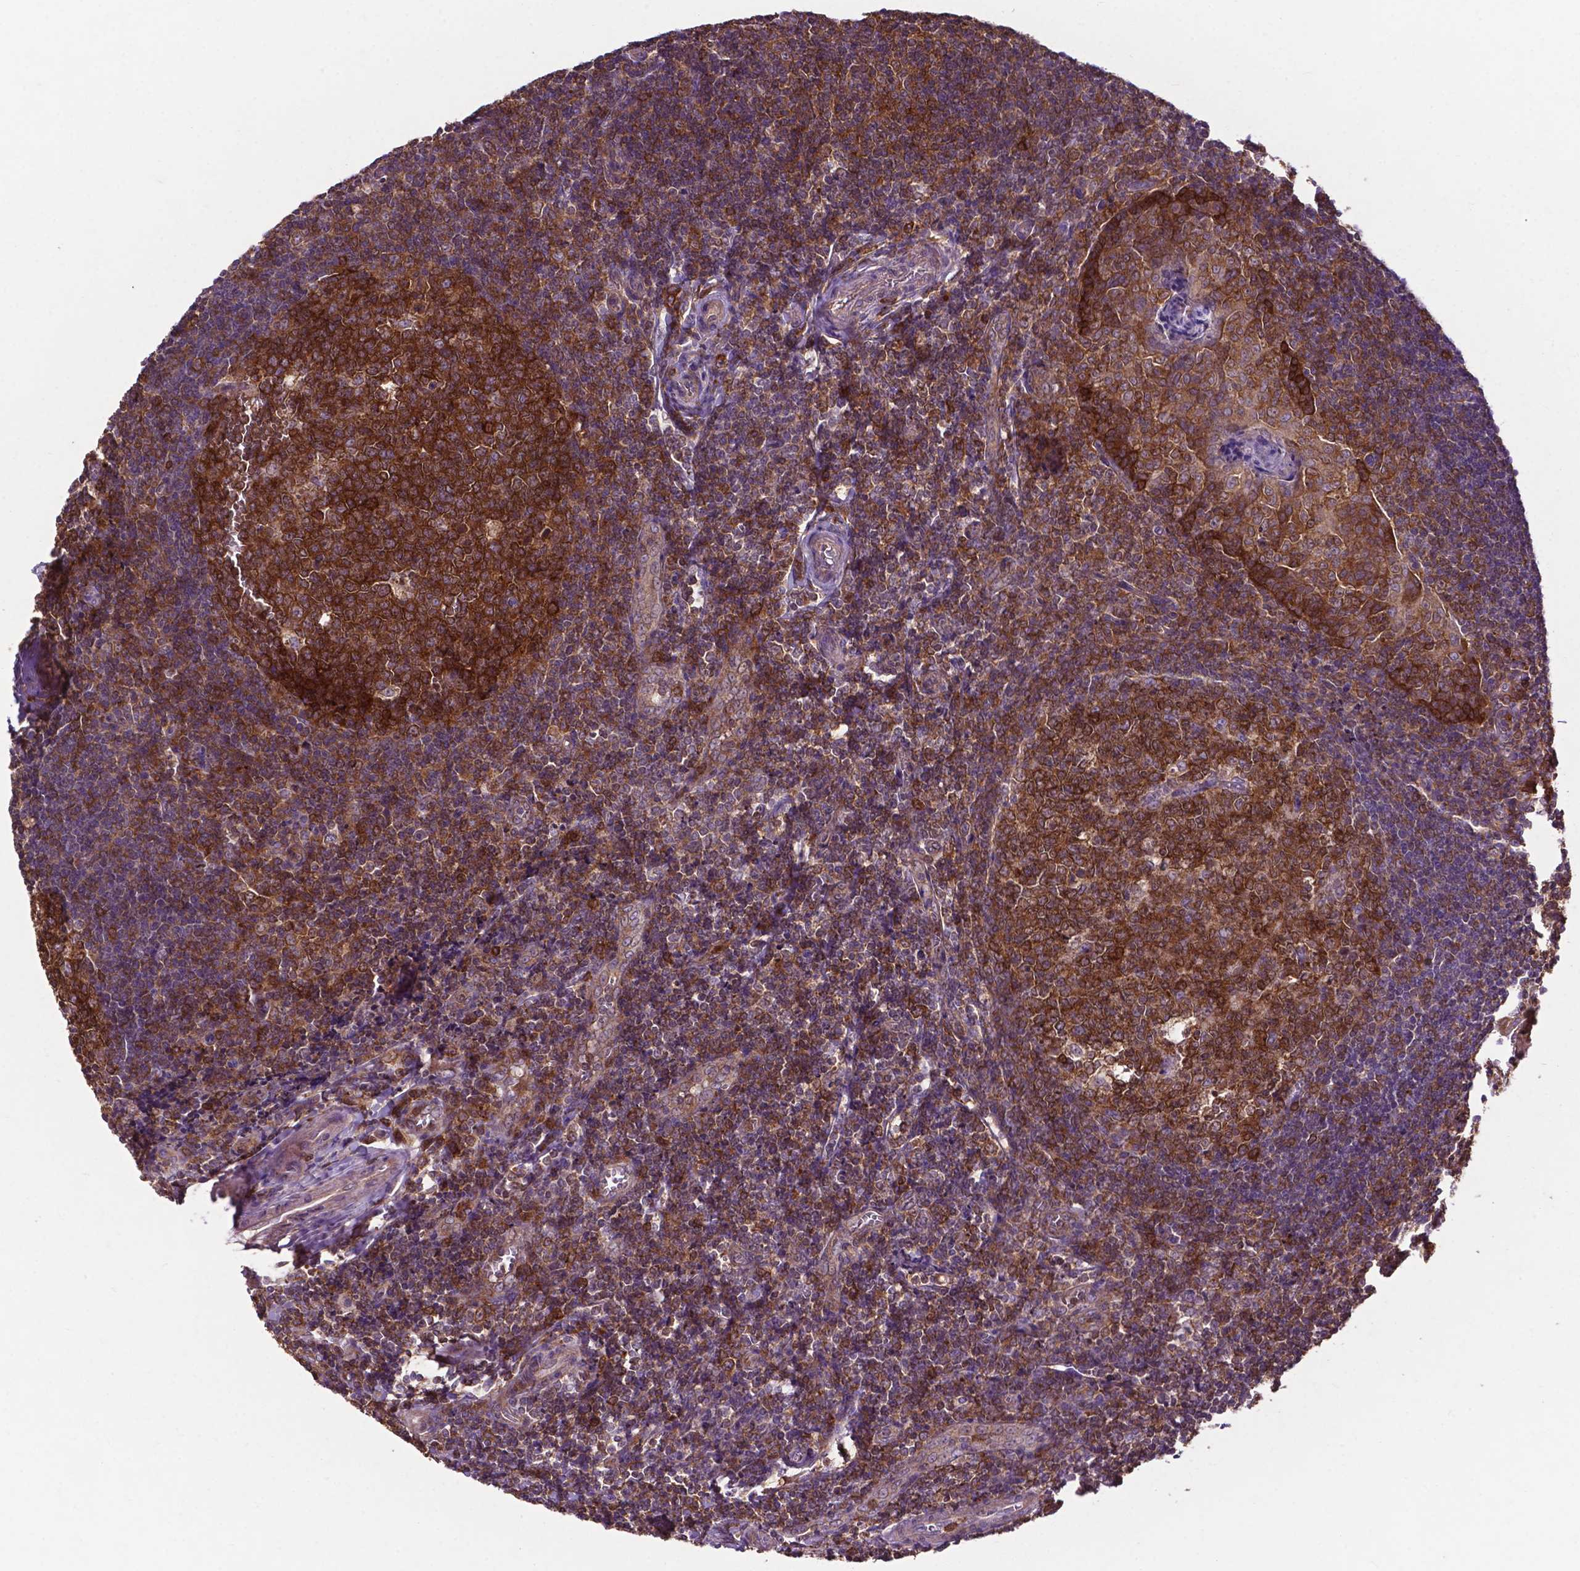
{"staining": {"intensity": "strong", "quantity": ">75%", "location": "cytoplasmic/membranous"}, "tissue": "tonsil", "cell_type": "Germinal center cells", "image_type": "normal", "snomed": [{"axis": "morphology", "description": "Normal tissue, NOS"}, {"axis": "morphology", "description": "Inflammation, NOS"}, {"axis": "topography", "description": "Tonsil"}], "caption": "Strong cytoplasmic/membranous expression for a protein is seen in approximately >75% of germinal center cells of normal tonsil using immunohistochemistry.", "gene": "SMAD3", "patient": {"sex": "female", "age": 31}}